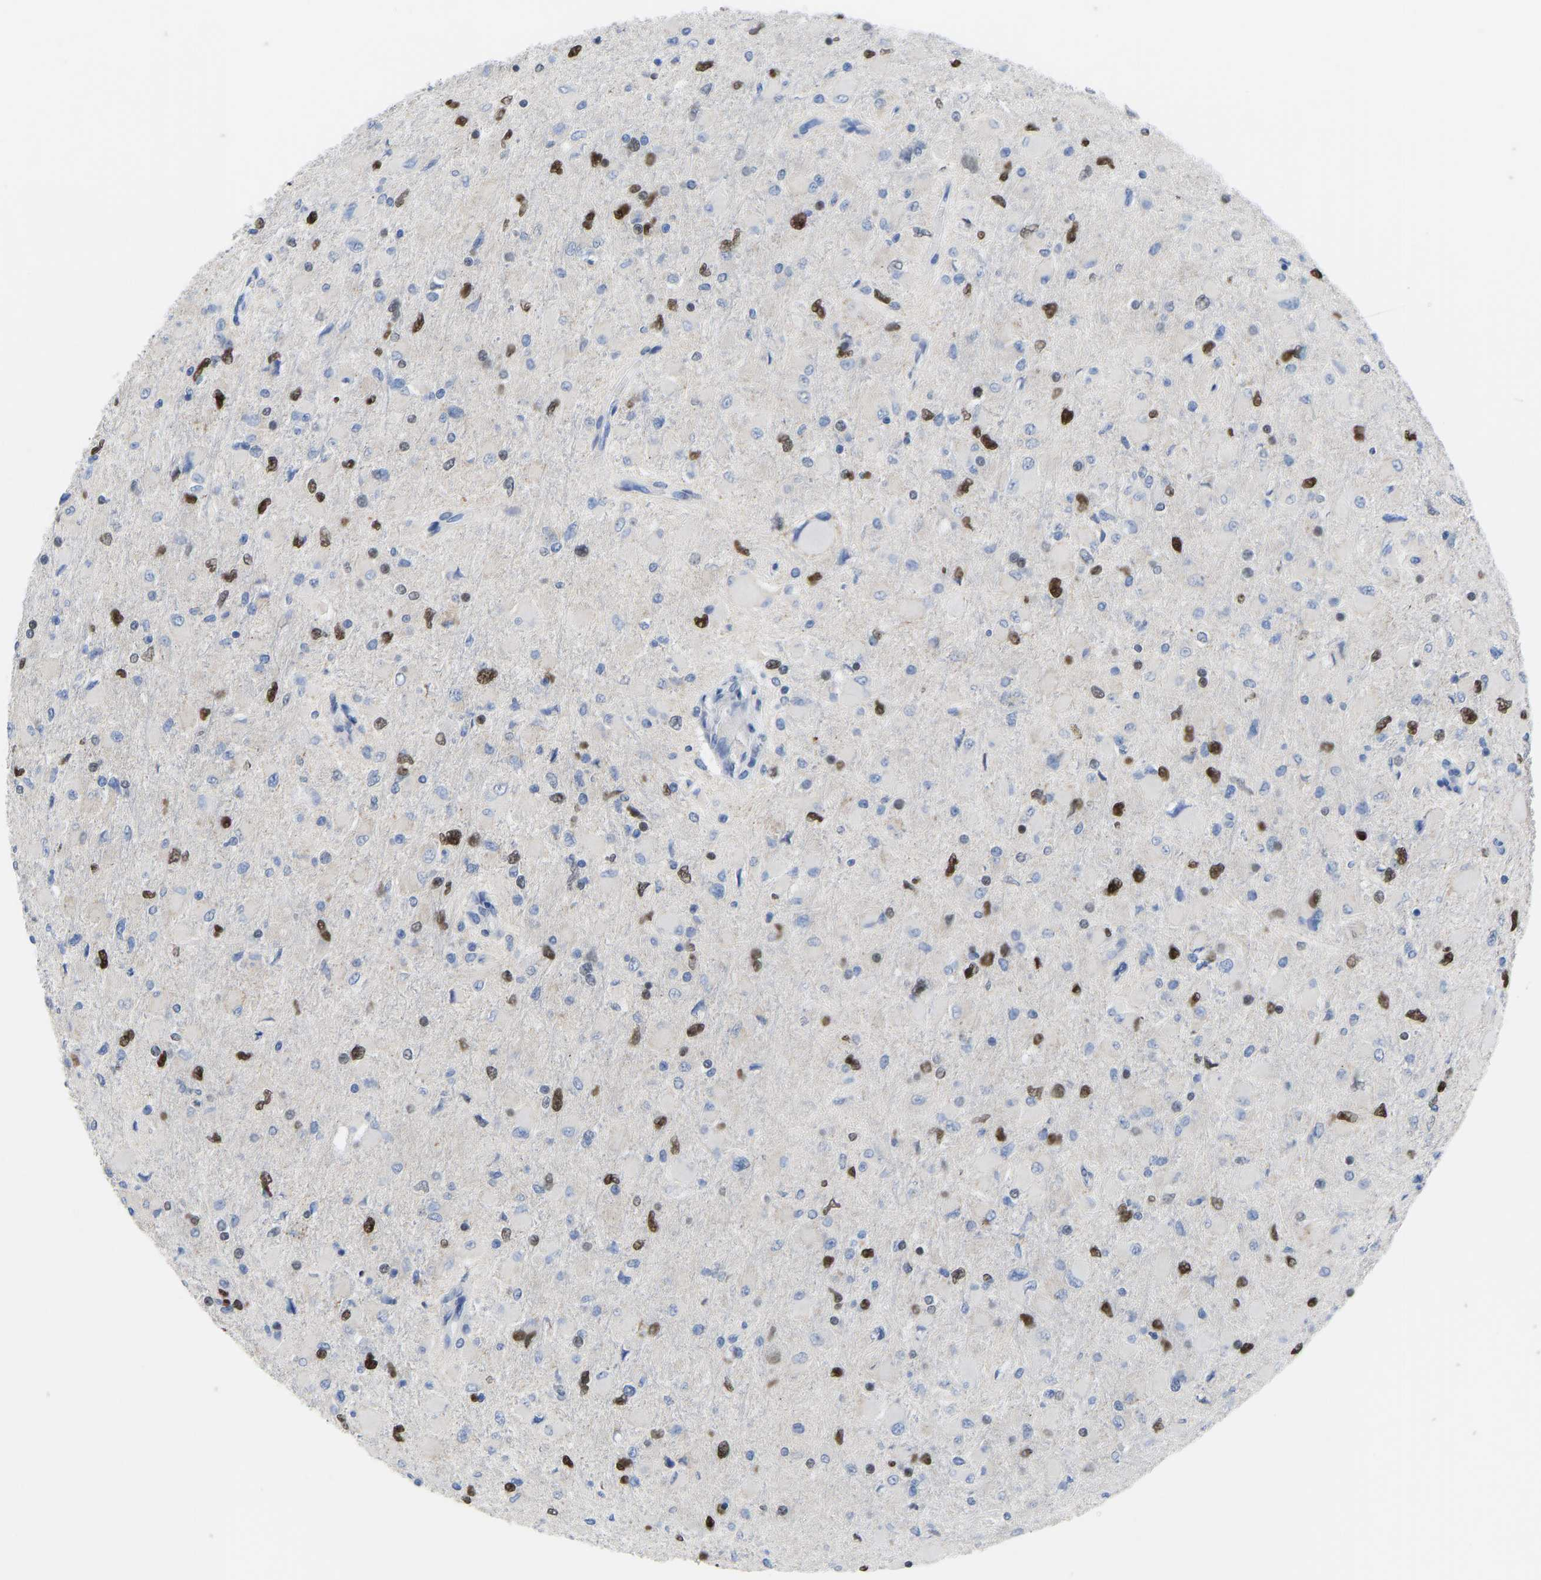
{"staining": {"intensity": "moderate", "quantity": "25%-75%", "location": "nuclear"}, "tissue": "glioma", "cell_type": "Tumor cells", "image_type": "cancer", "snomed": [{"axis": "morphology", "description": "Glioma, malignant, High grade"}, {"axis": "topography", "description": "Cerebral cortex"}], "caption": "Immunohistochemistry (IHC) (DAB) staining of glioma shows moderate nuclear protein positivity in approximately 25%-75% of tumor cells.", "gene": "OLIG2", "patient": {"sex": "female", "age": 36}}